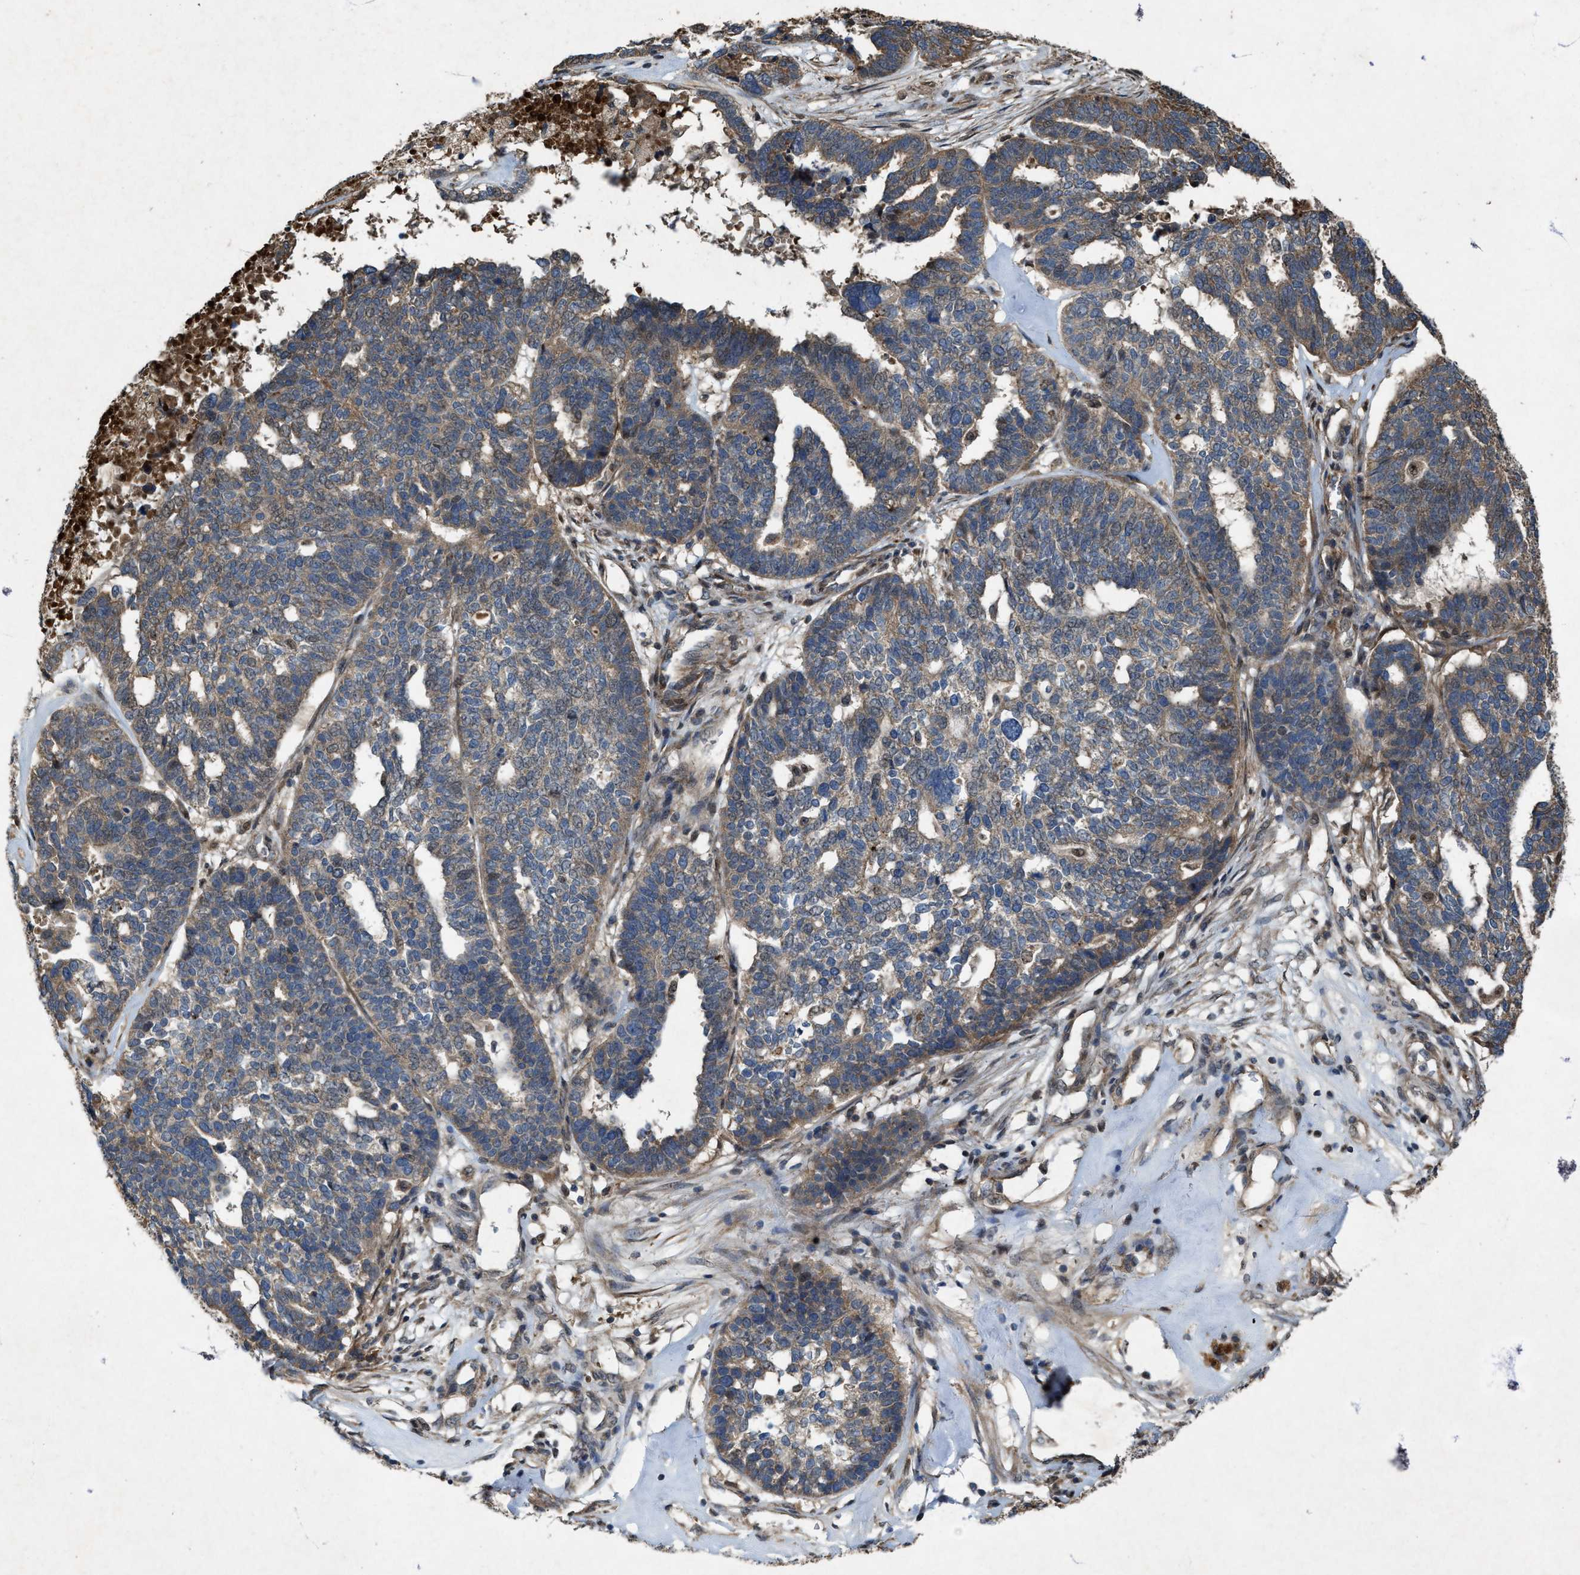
{"staining": {"intensity": "moderate", "quantity": ">75%", "location": "cytoplasmic/membranous"}, "tissue": "ovarian cancer", "cell_type": "Tumor cells", "image_type": "cancer", "snomed": [{"axis": "morphology", "description": "Cystadenocarcinoma, serous, NOS"}, {"axis": "topography", "description": "Ovary"}], "caption": "The photomicrograph exhibits immunohistochemical staining of ovarian serous cystadenocarcinoma. There is moderate cytoplasmic/membranous expression is identified in about >75% of tumor cells.", "gene": "PDP2", "patient": {"sex": "female", "age": 59}}